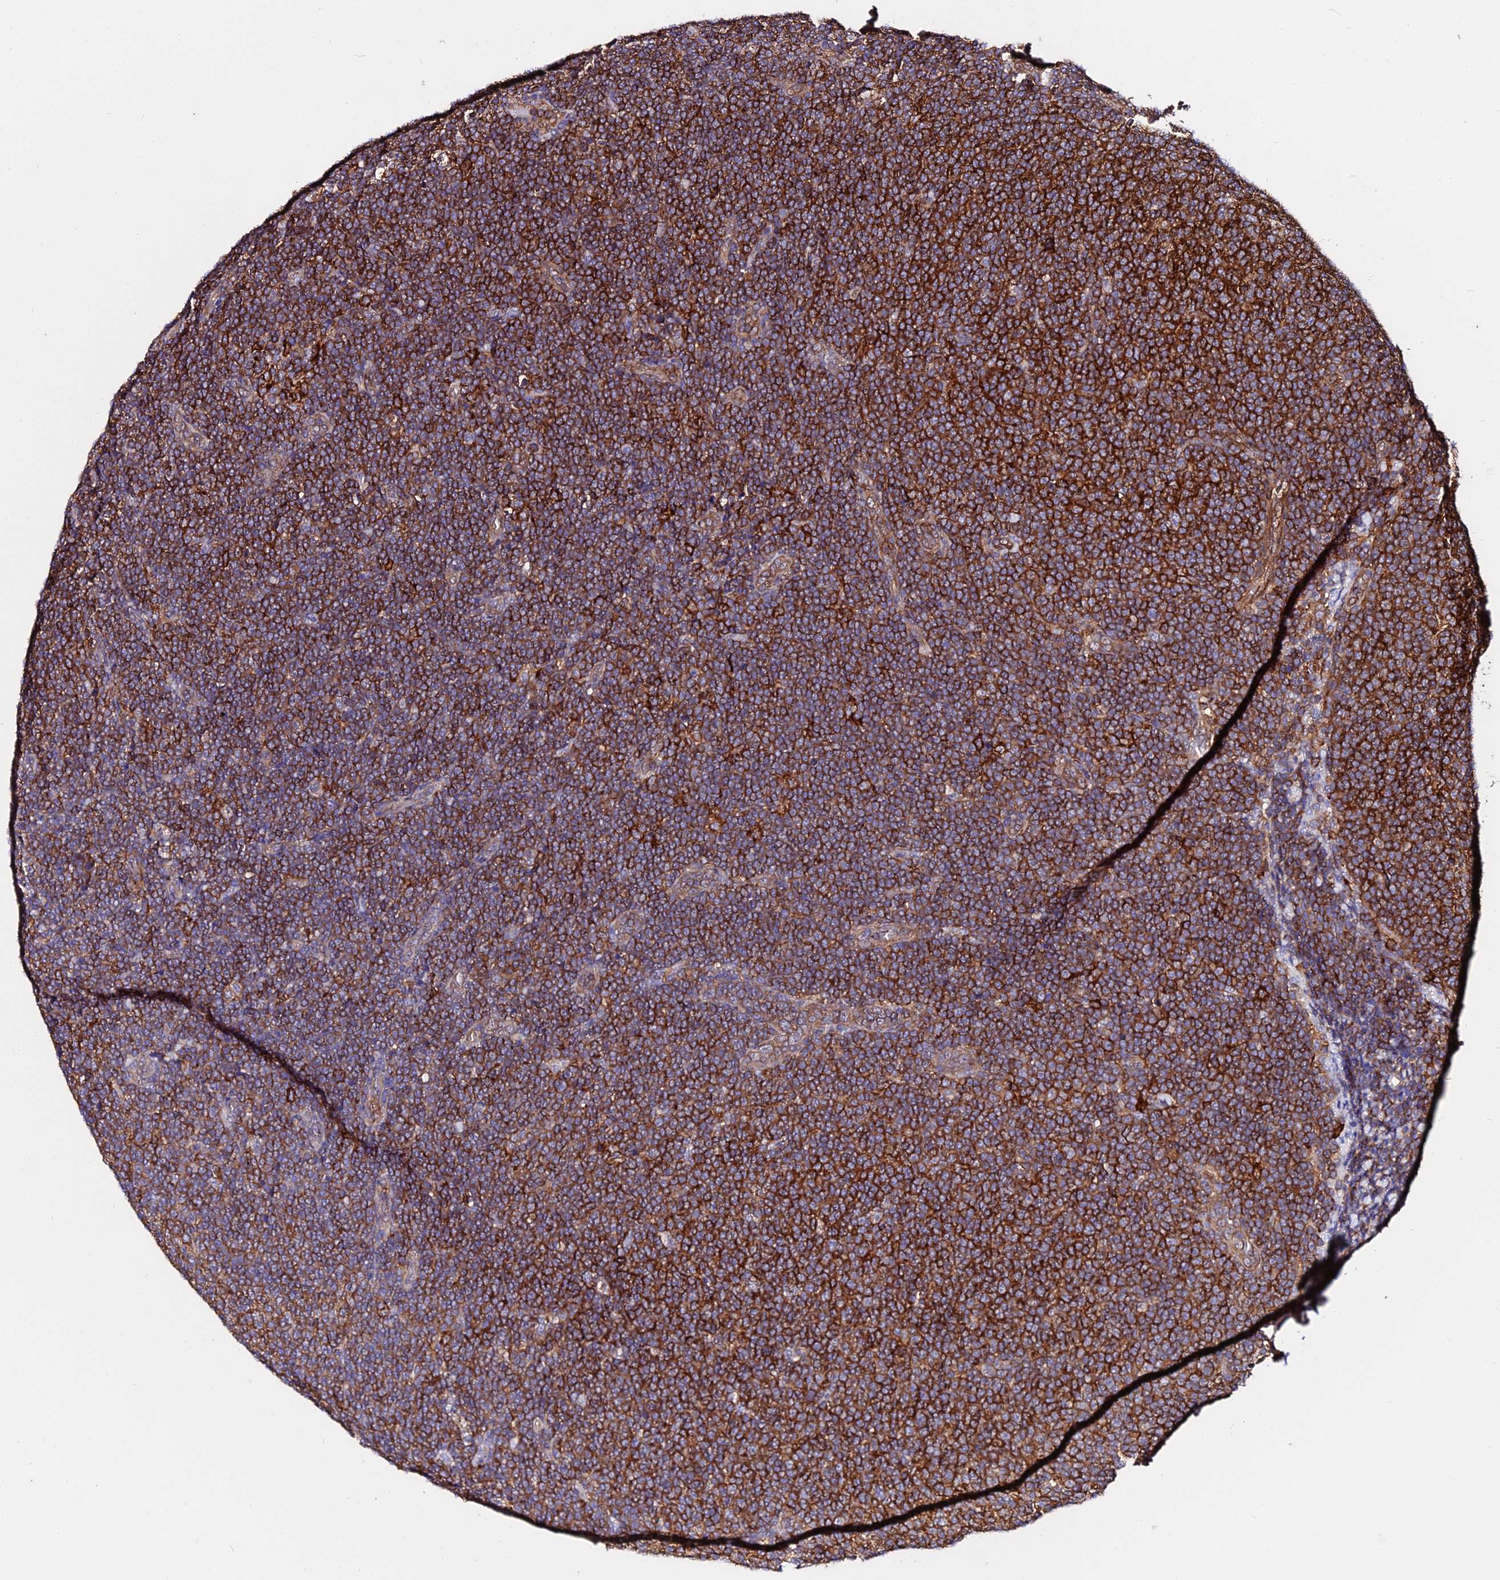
{"staining": {"intensity": "strong", "quantity": ">75%", "location": "cytoplasmic/membranous"}, "tissue": "lymphoma", "cell_type": "Tumor cells", "image_type": "cancer", "snomed": [{"axis": "morphology", "description": "Malignant lymphoma, non-Hodgkin's type, Low grade"}, {"axis": "topography", "description": "Lymph node"}], "caption": "This histopathology image reveals IHC staining of human lymphoma, with high strong cytoplasmic/membranous staining in approximately >75% of tumor cells.", "gene": "CSRP1", "patient": {"sex": "male", "age": 66}}